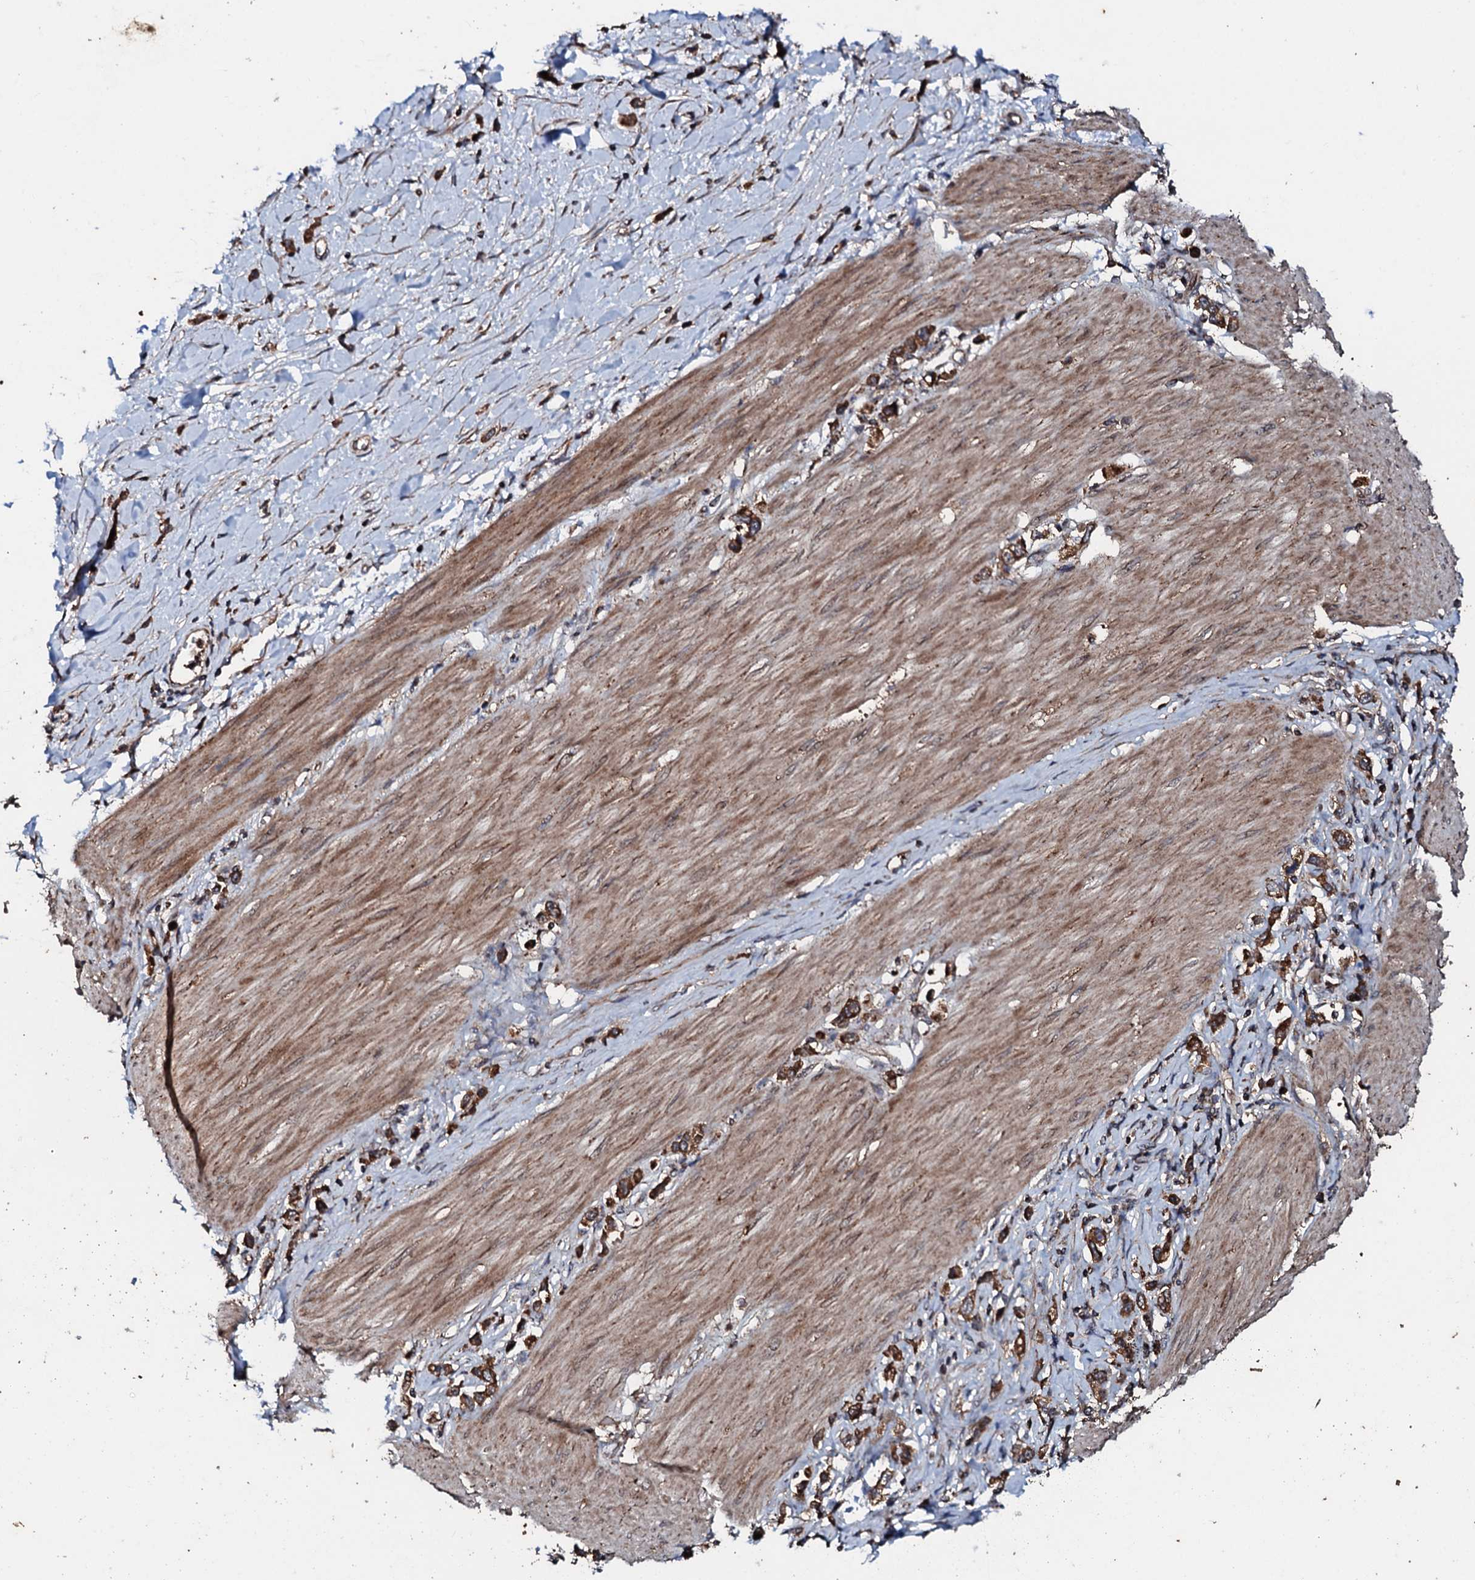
{"staining": {"intensity": "strong", "quantity": ">75%", "location": "cytoplasmic/membranous"}, "tissue": "stomach cancer", "cell_type": "Tumor cells", "image_type": "cancer", "snomed": [{"axis": "morphology", "description": "Normal tissue, NOS"}, {"axis": "morphology", "description": "Adenocarcinoma, NOS"}, {"axis": "topography", "description": "Stomach, upper"}, {"axis": "topography", "description": "Stomach"}], "caption": "Immunohistochemistry (DAB) staining of adenocarcinoma (stomach) shows strong cytoplasmic/membranous protein expression in approximately >75% of tumor cells.", "gene": "SDHAF2", "patient": {"sex": "female", "age": 65}}